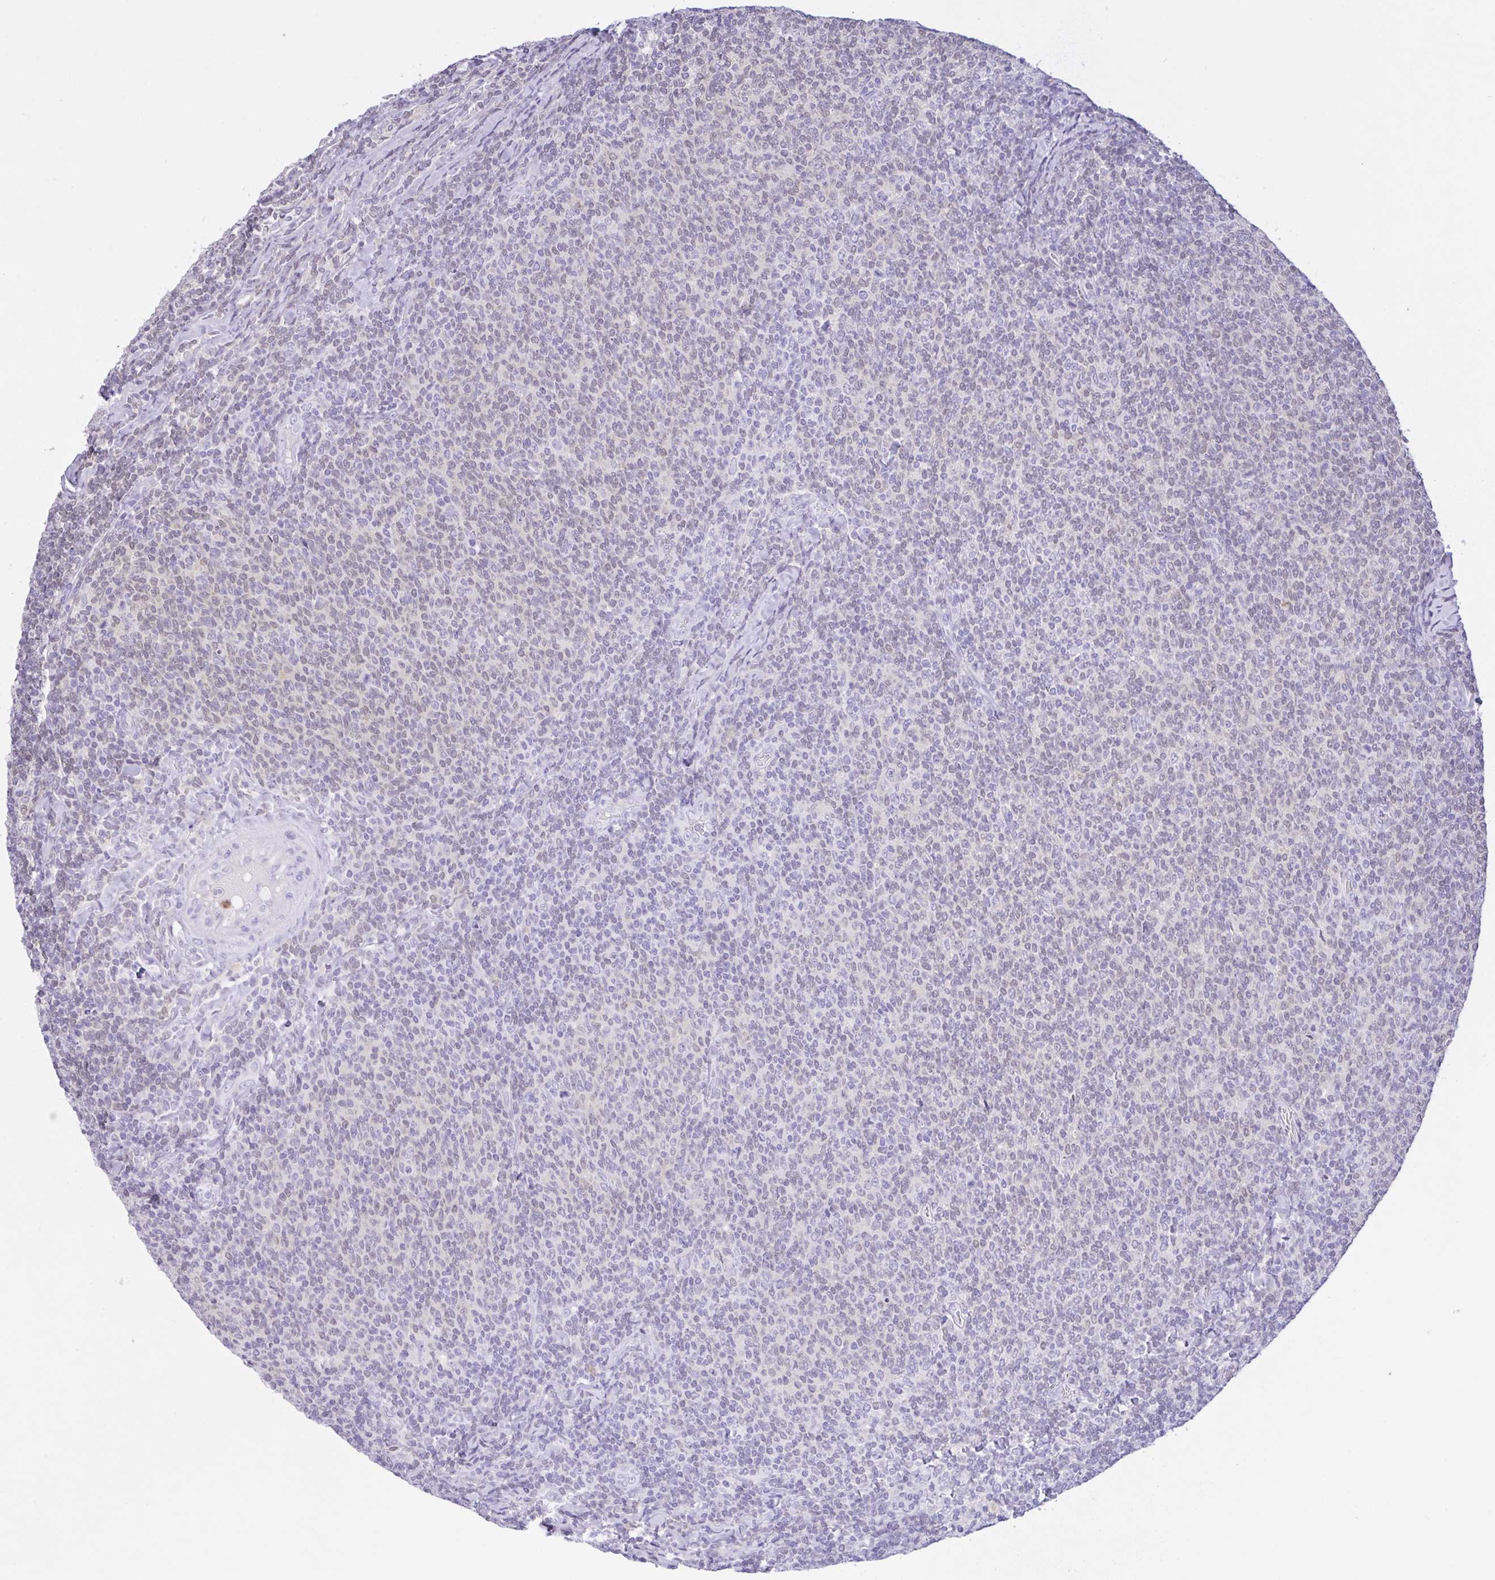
{"staining": {"intensity": "weak", "quantity": "<25%", "location": "cytoplasmic/membranous"}, "tissue": "lymphoma", "cell_type": "Tumor cells", "image_type": "cancer", "snomed": [{"axis": "morphology", "description": "Malignant lymphoma, non-Hodgkin's type, Low grade"}, {"axis": "topography", "description": "Lymph node"}], "caption": "A histopathology image of low-grade malignant lymphoma, non-Hodgkin's type stained for a protein demonstrates no brown staining in tumor cells.", "gene": "NCF1", "patient": {"sex": "male", "age": 52}}